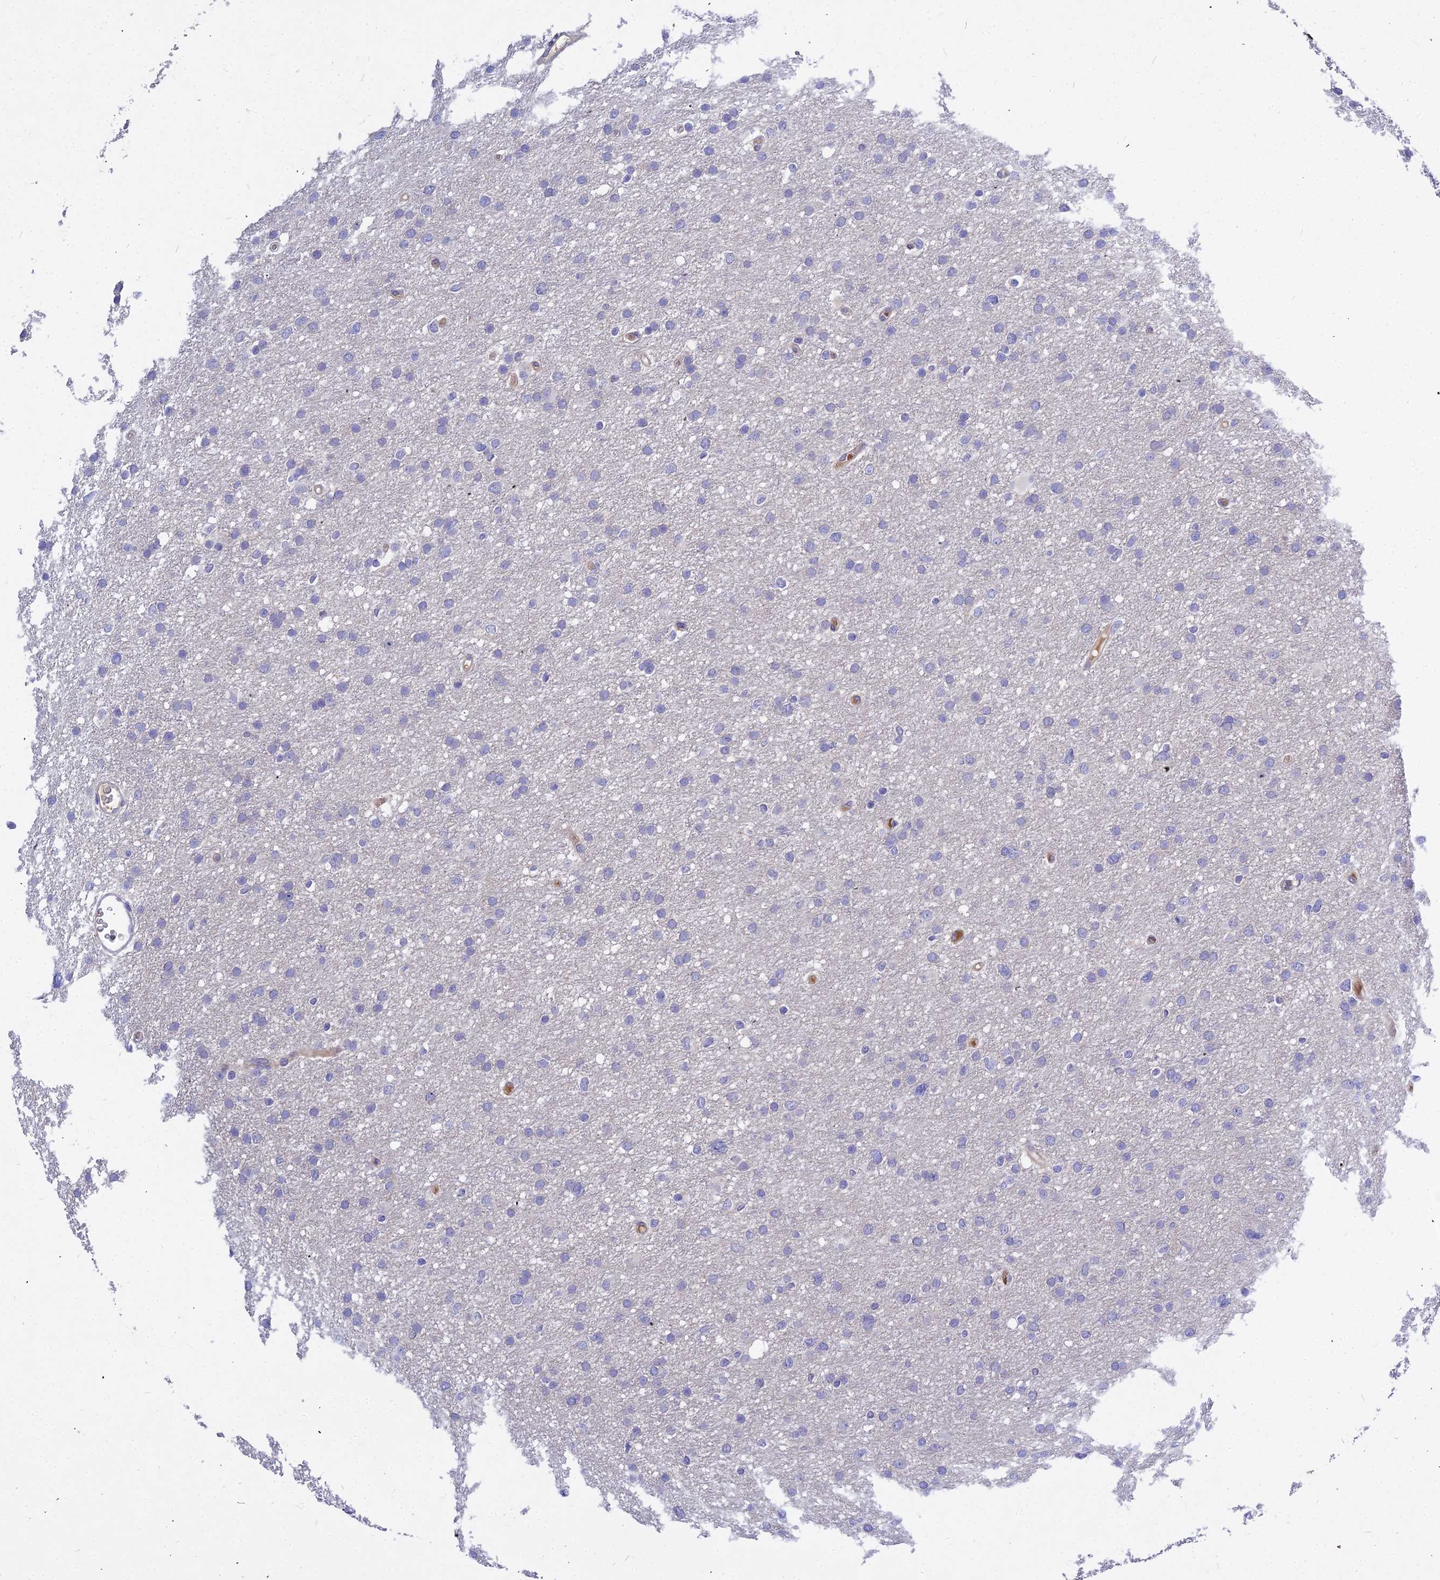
{"staining": {"intensity": "negative", "quantity": "none", "location": "none"}, "tissue": "glioma", "cell_type": "Tumor cells", "image_type": "cancer", "snomed": [{"axis": "morphology", "description": "Glioma, malignant, High grade"}, {"axis": "topography", "description": "Cerebral cortex"}], "caption": "A histopathology image of malignant glioma (high-grade) stained for a protein shows no brown staining in tumor cells. (Stains: DAB (3,3'-diaminobenzidine) immunohistochemistry with hematoxylin counter stain, Microscopy: brightfield microscopy at high magnification).", "gene": "DMRTA1", "patient": {"sex": "female", "age": 36}}